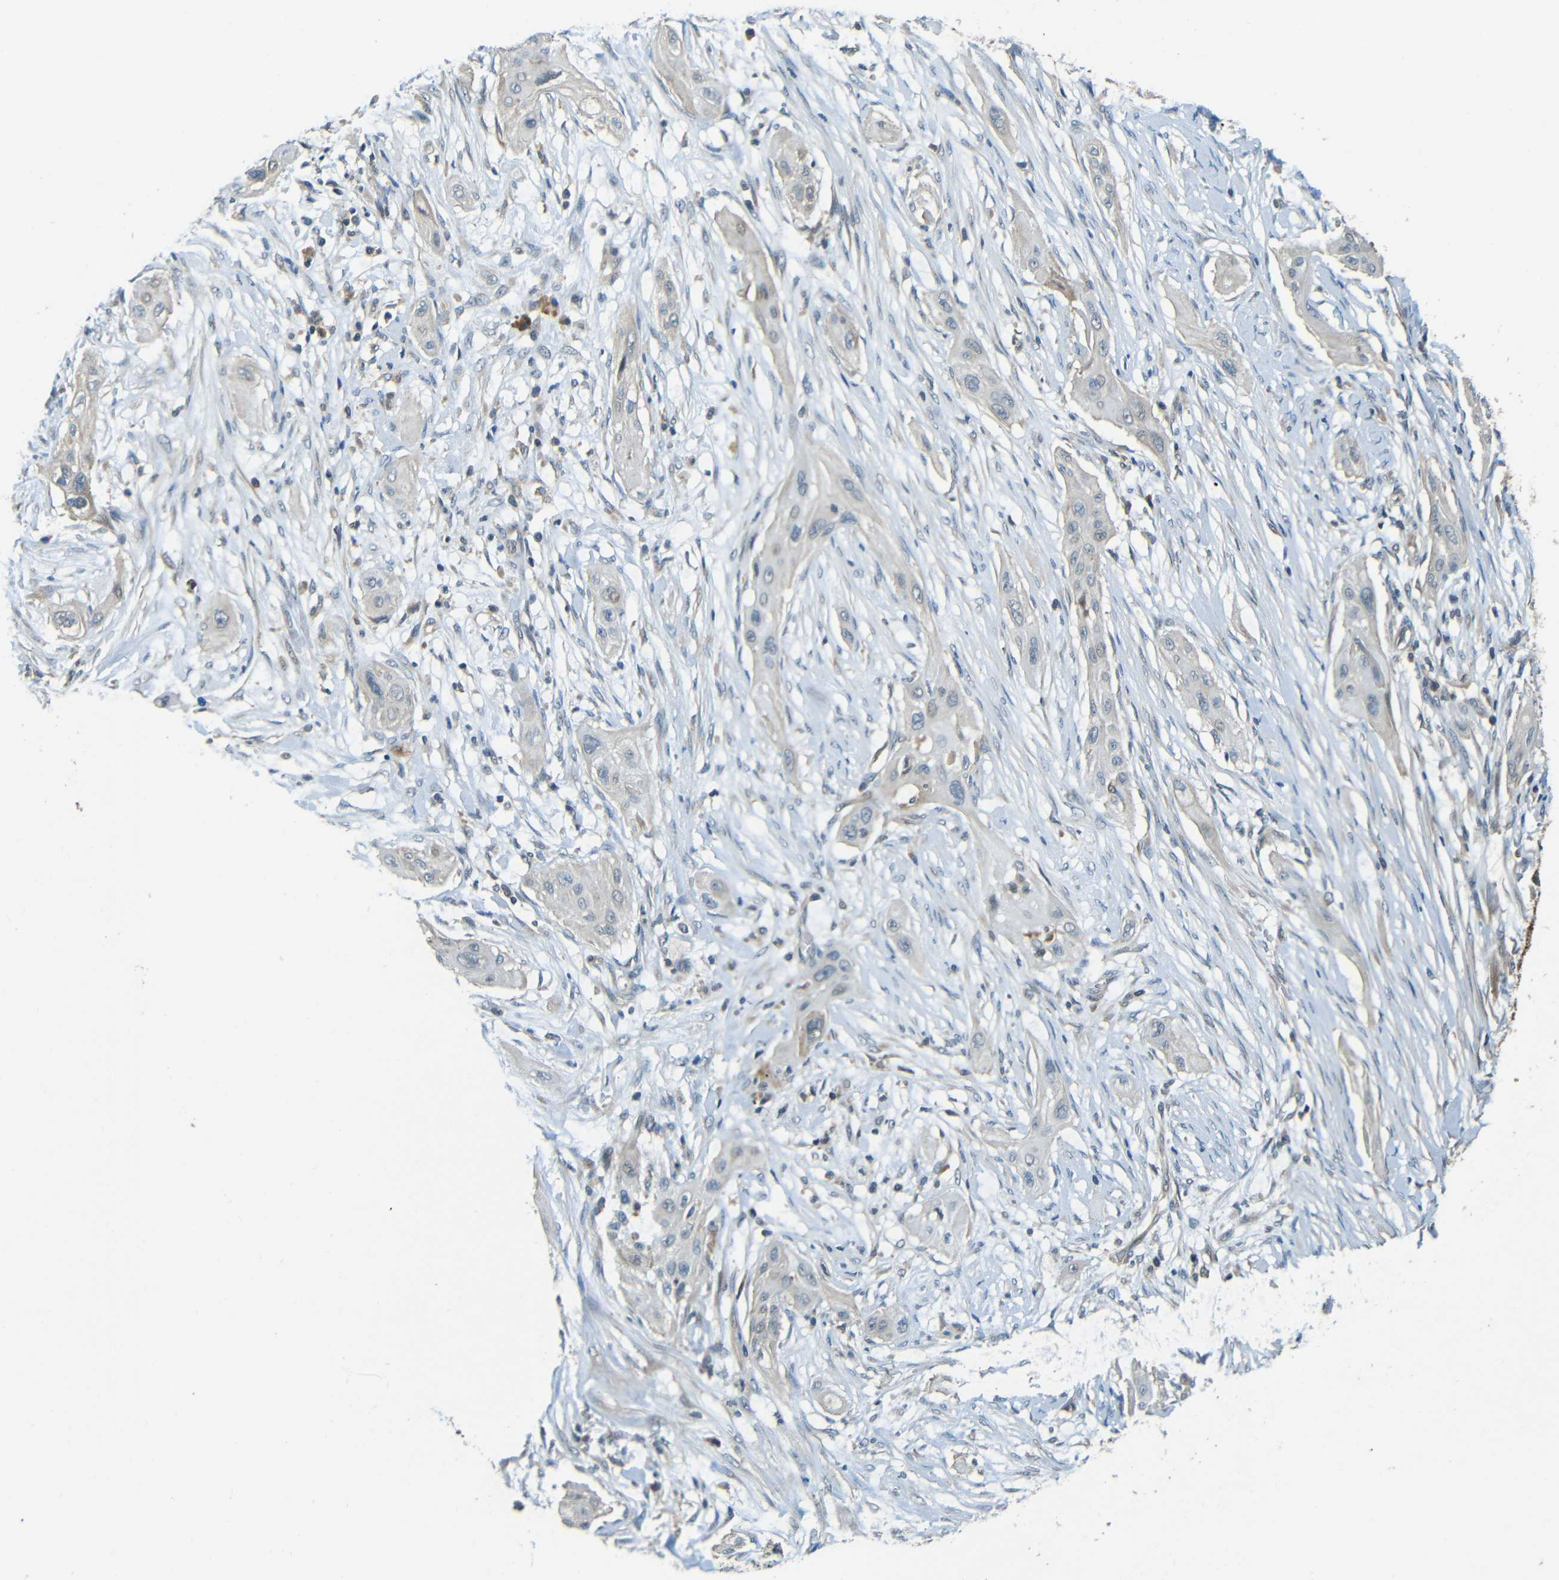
{"staining": {"intensity": "negative", "quantity": "none", "location": "none"}, "tissue": "lung cancer", "cell_type": "Tumor cells", "image_type": "cancer", "snomed": [{"axis": "morphology", "description": "Squamous cell carcinoma, NOS"}, {"axis": "topography", "description": "Lung"}], "caption": "High power microscopy photomicrograph of an immunohistochemistry histopathology image of lung squamous cell carcinoma, revealing no significant expression in tumor cells. The staining is performed using DAB (3,3'-diaminobenzidine) brown chromogen with nuclei counter-stained in using hematoxylin.", "gene": "FNDC3A", "patient": {"sex": "female", "age": 47}}